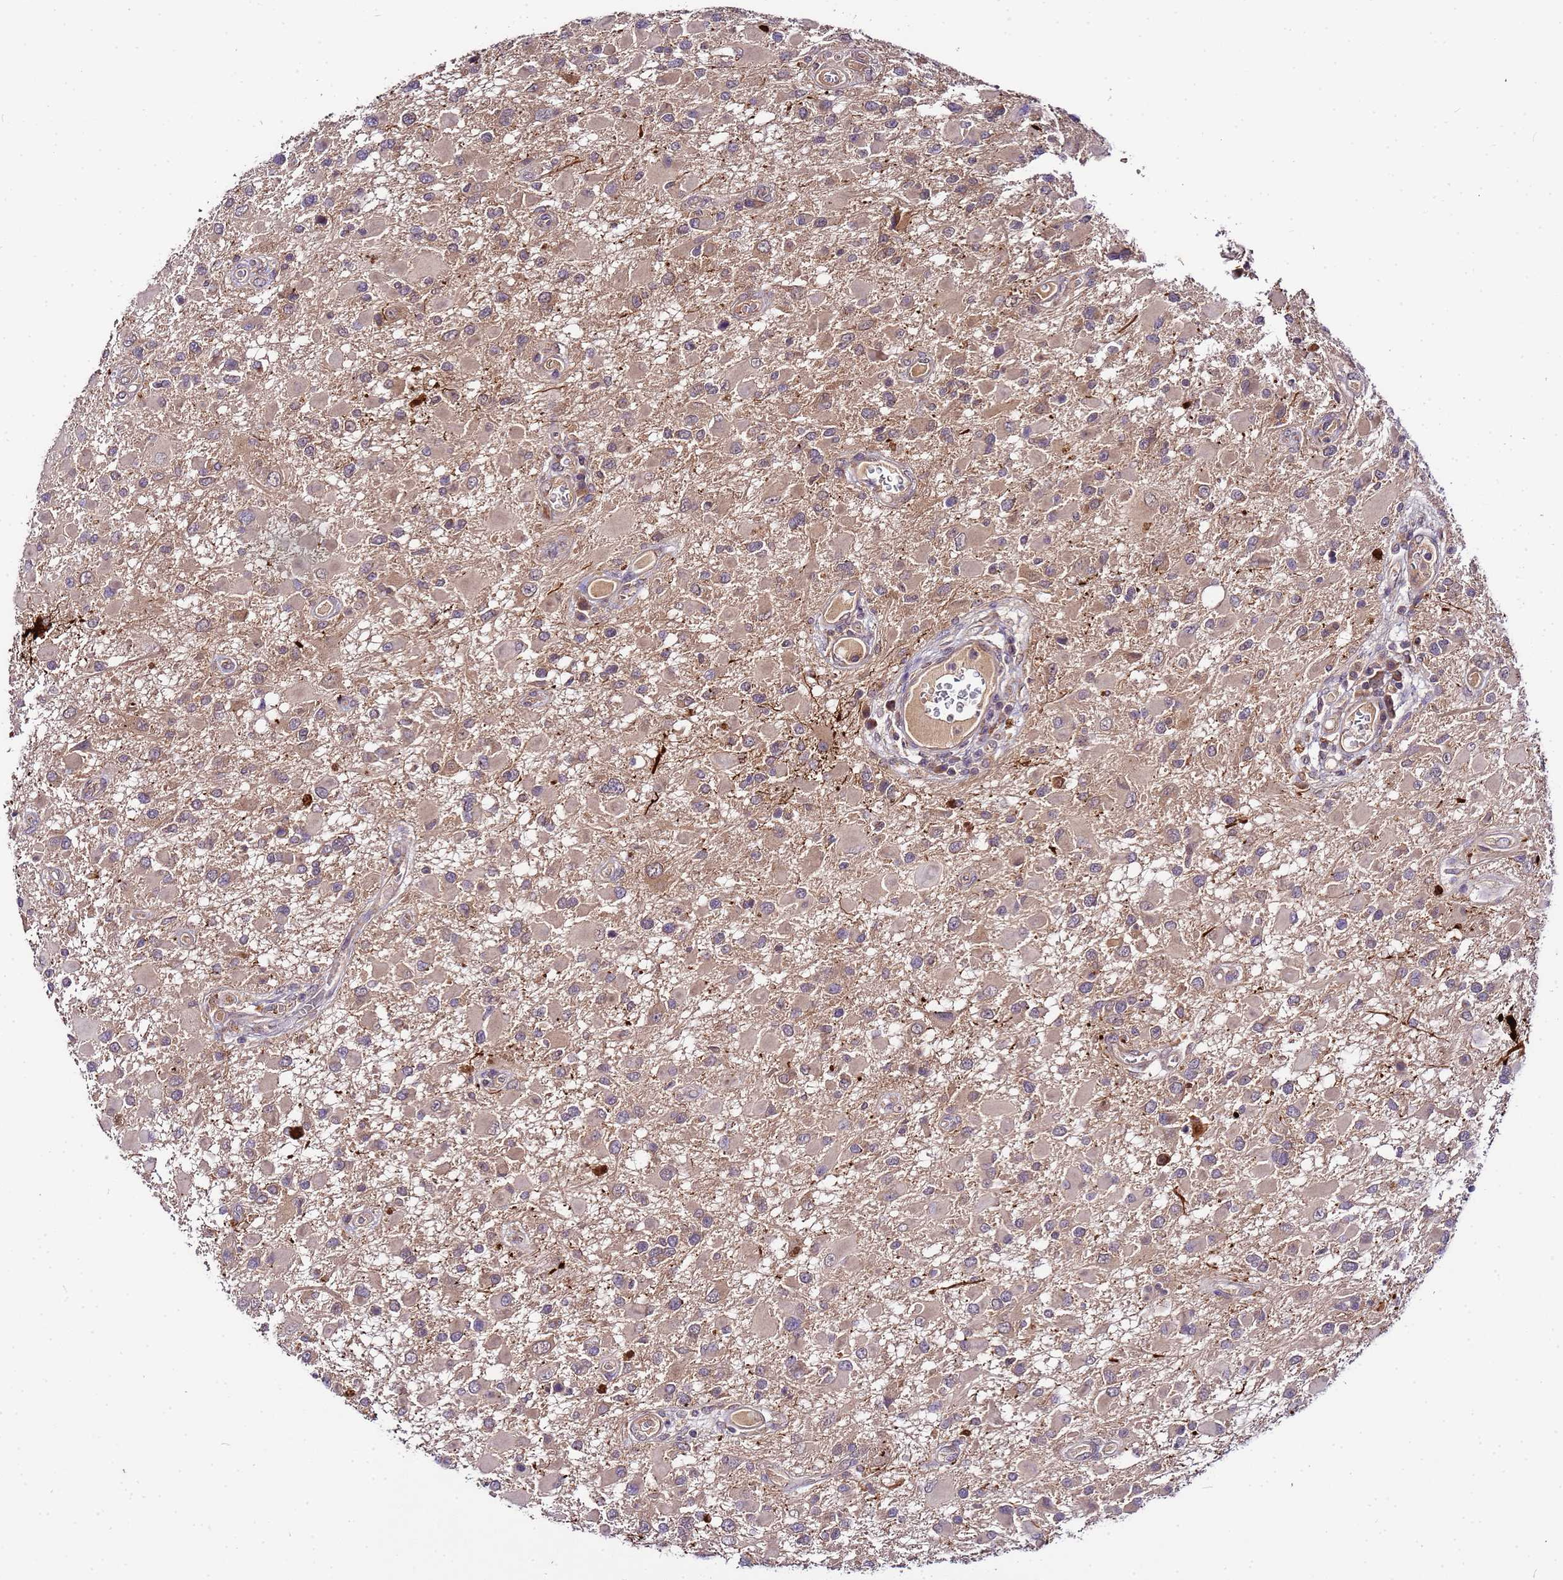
{"staining": {"intensity": "weak", "quantity": ">75%", "location": "cytoplasmic/membranous"}, "tissue": "glioma", "cell_type": "Tumor cells", "image_type": "cancer", "snomed": [{"axis": "morphology", "description": "Glioma, malignant, High grade"}, {"axis": "topography", "description": "Brain"}], "caption": "Protein expression analysis of human malignant glioma (high-grade) reveals weak cytoplasmic/membranous expression in approximately >75% of tumor cells.", "gene": "GSPT2", "patient": {"sex": "male", "age": 53}}